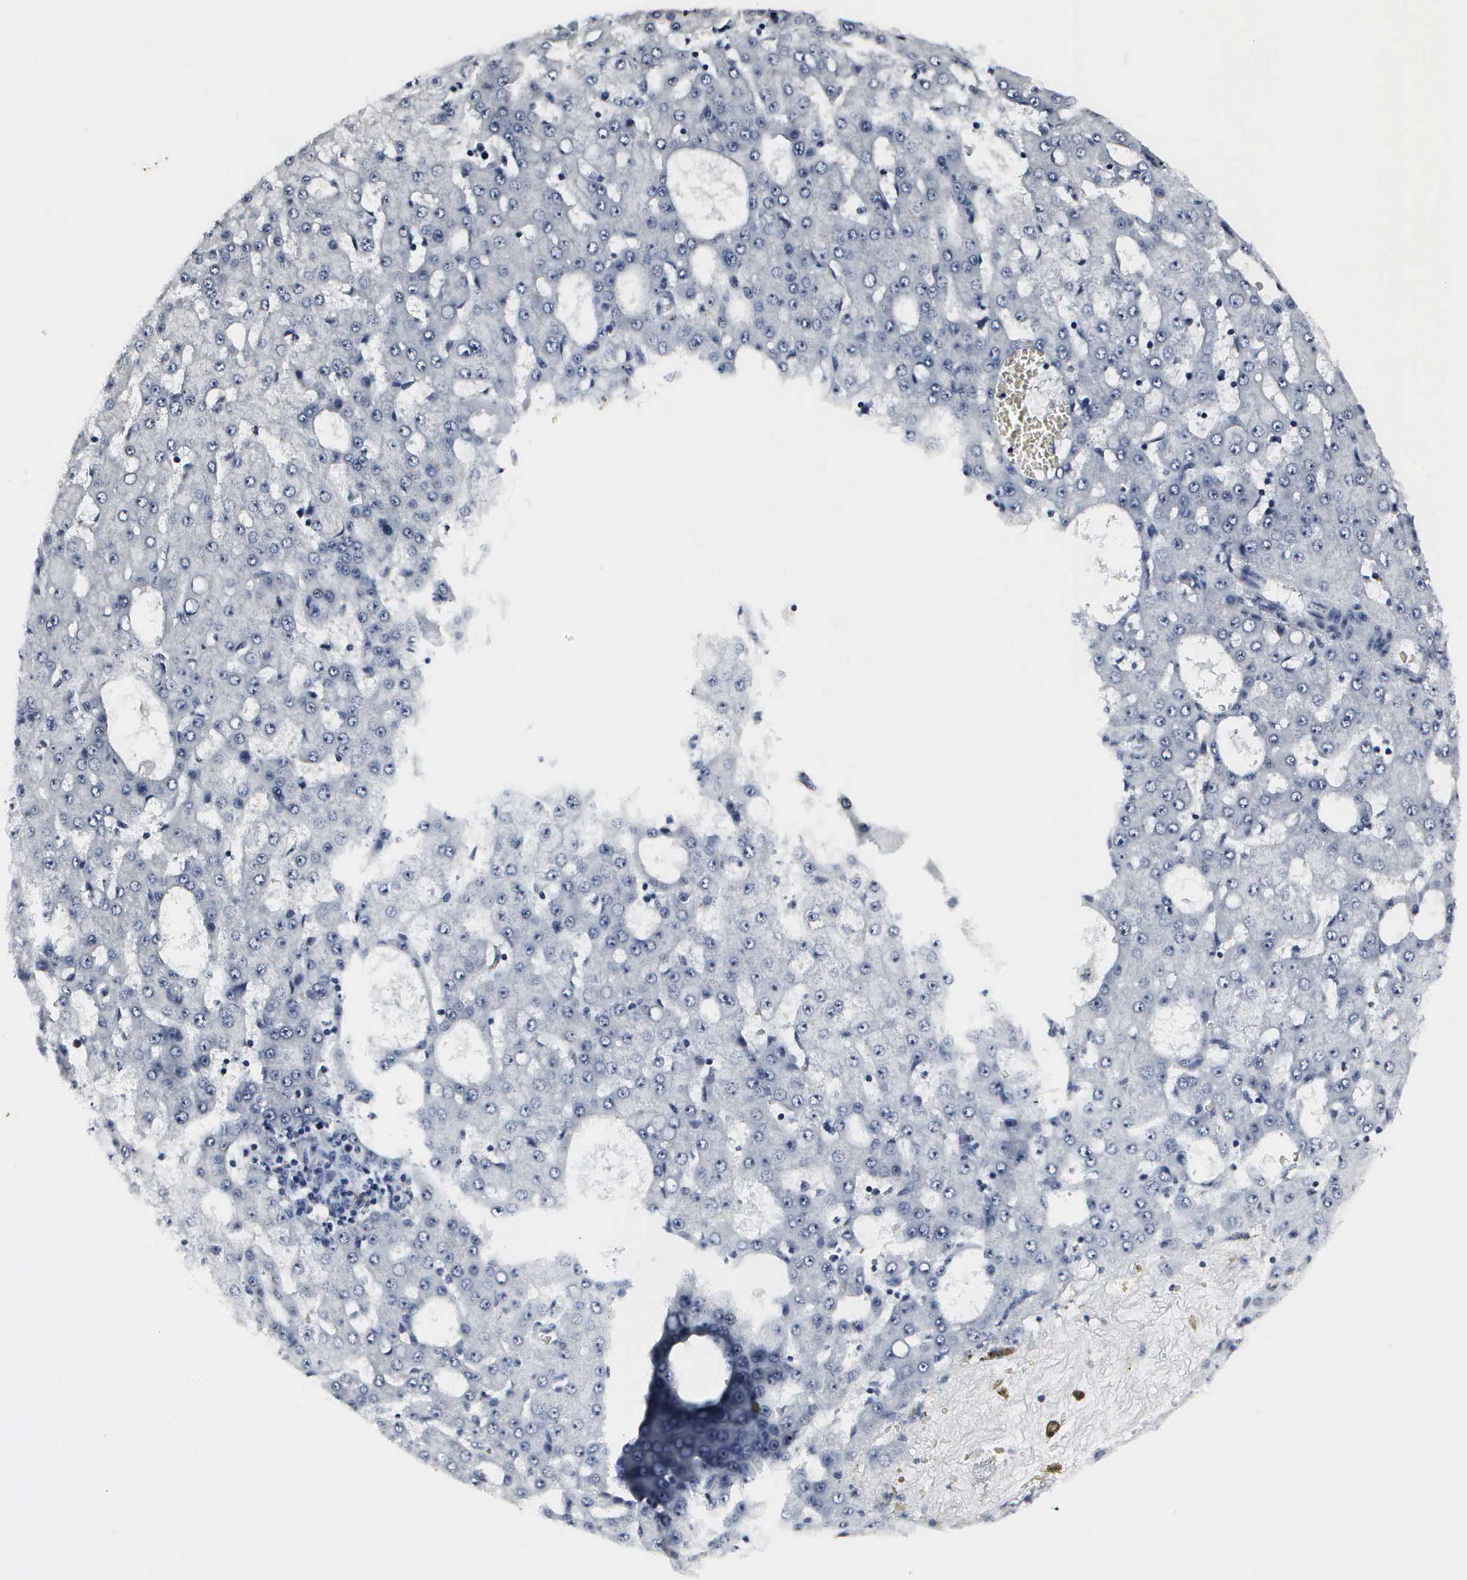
{"staining": {"intensity": "negative", "quantity": "none", "location": "none"}, "tissue": "liver cancer", "cell_type": "Tumor cells", "image_type": "cancer", "snomed": [{"axis": "morphology", "description": "Carcinoma, Hepatocellular, NOS"}, {"axis": "topography", "description": "Liver"}], "caption": "A histopathology image of human liver hepatocellular carcinoma is negative for staining in tumor cells.", "gene": "DGCR2", "patient": {"sex": "male", "age": 47}}